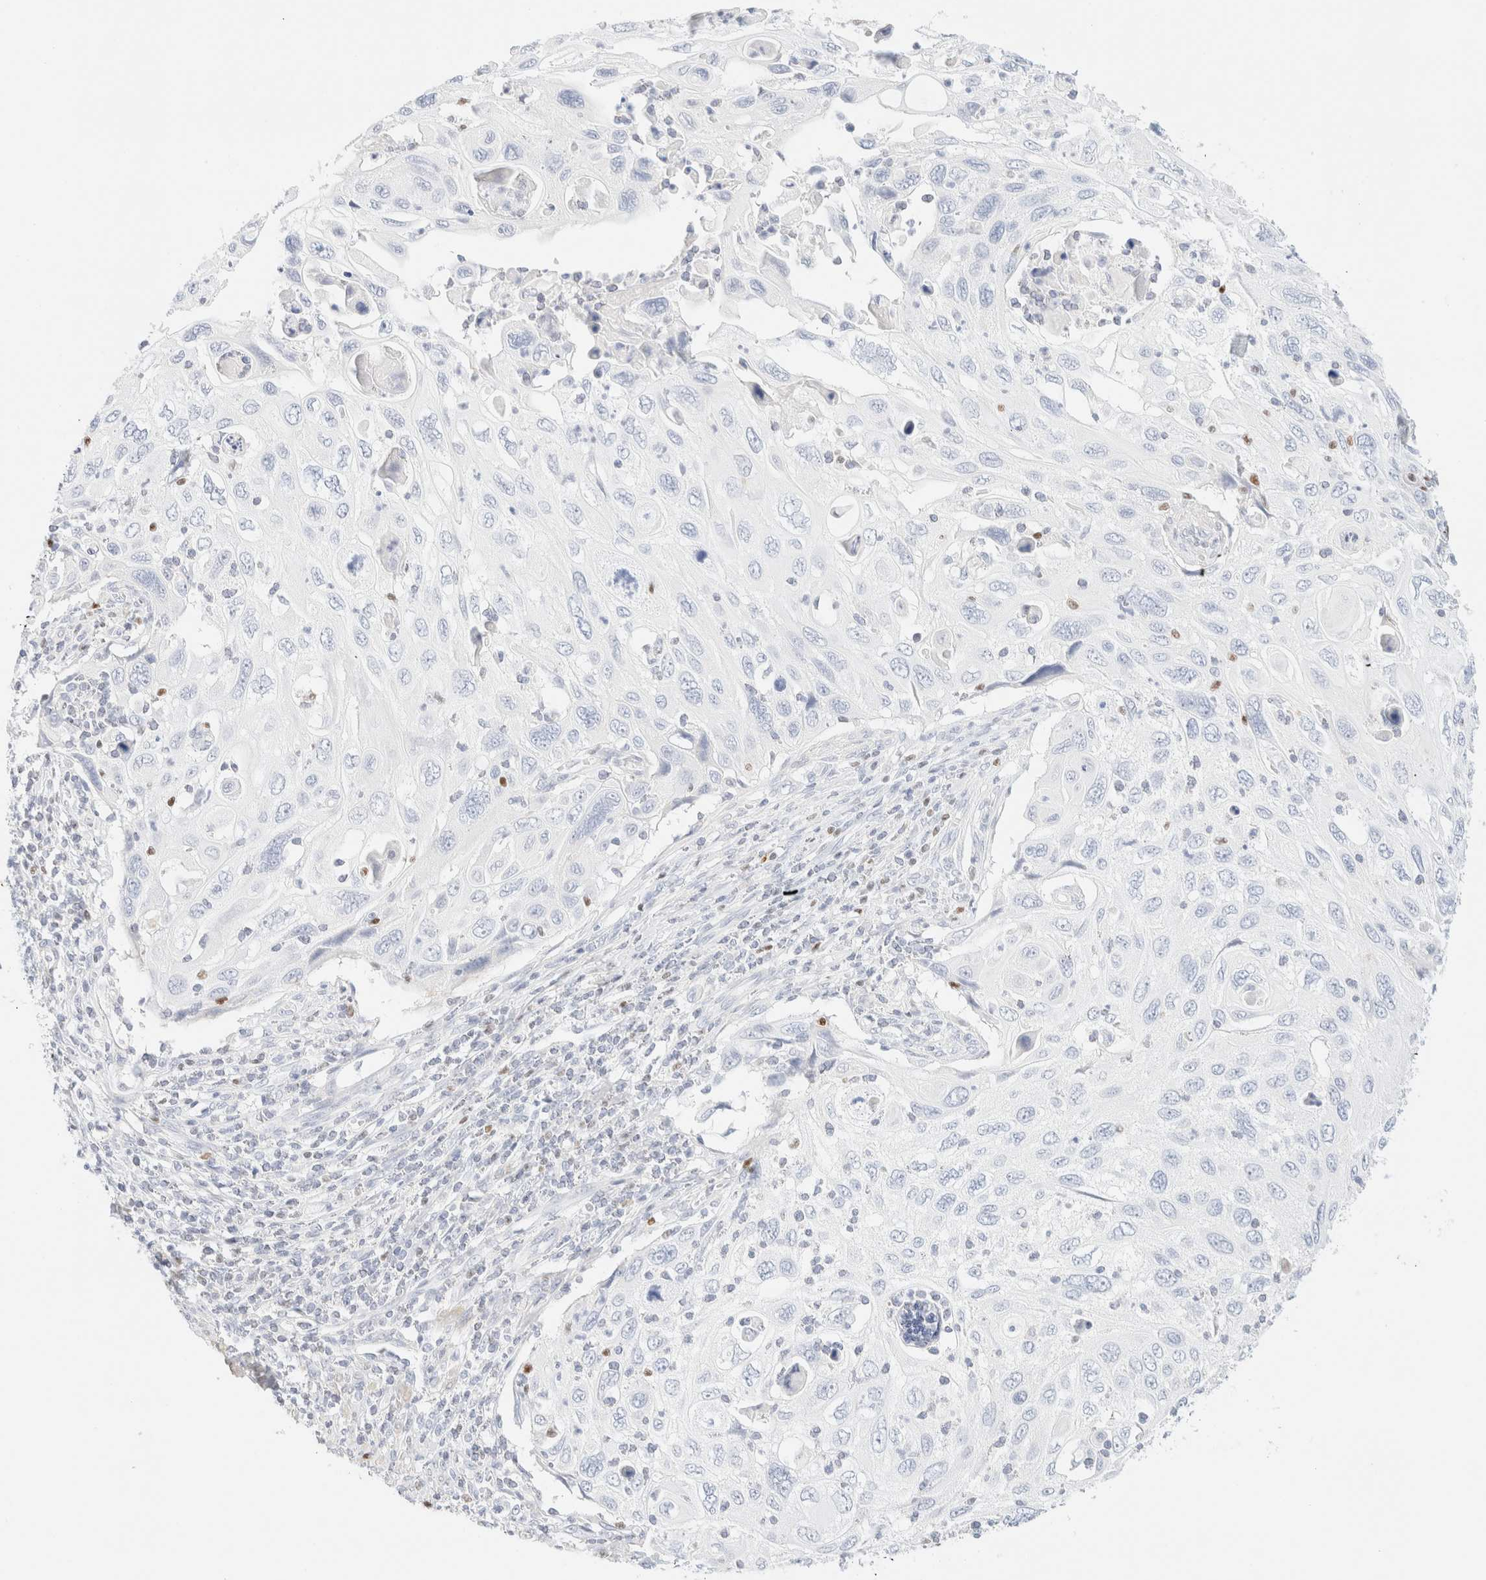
{"staining": {"intensity": "negative", "quantity": "none", "location": "none"}, "tissue": "cervical cancer", "cell_type": "Tumor cells", "image_type": "cancer", "snomed": [{"axis": "morphology", "description": "Squamous cell carcinoma, NOS"}, {"axis": "topography", "description": "Cervix"}], "caption": "There is no significant staining in tumor cells of cervical cancer. Nuclei are stained in blue.", "gene": "IKZF3", "patient": {"sex": "female", "age": 70}}